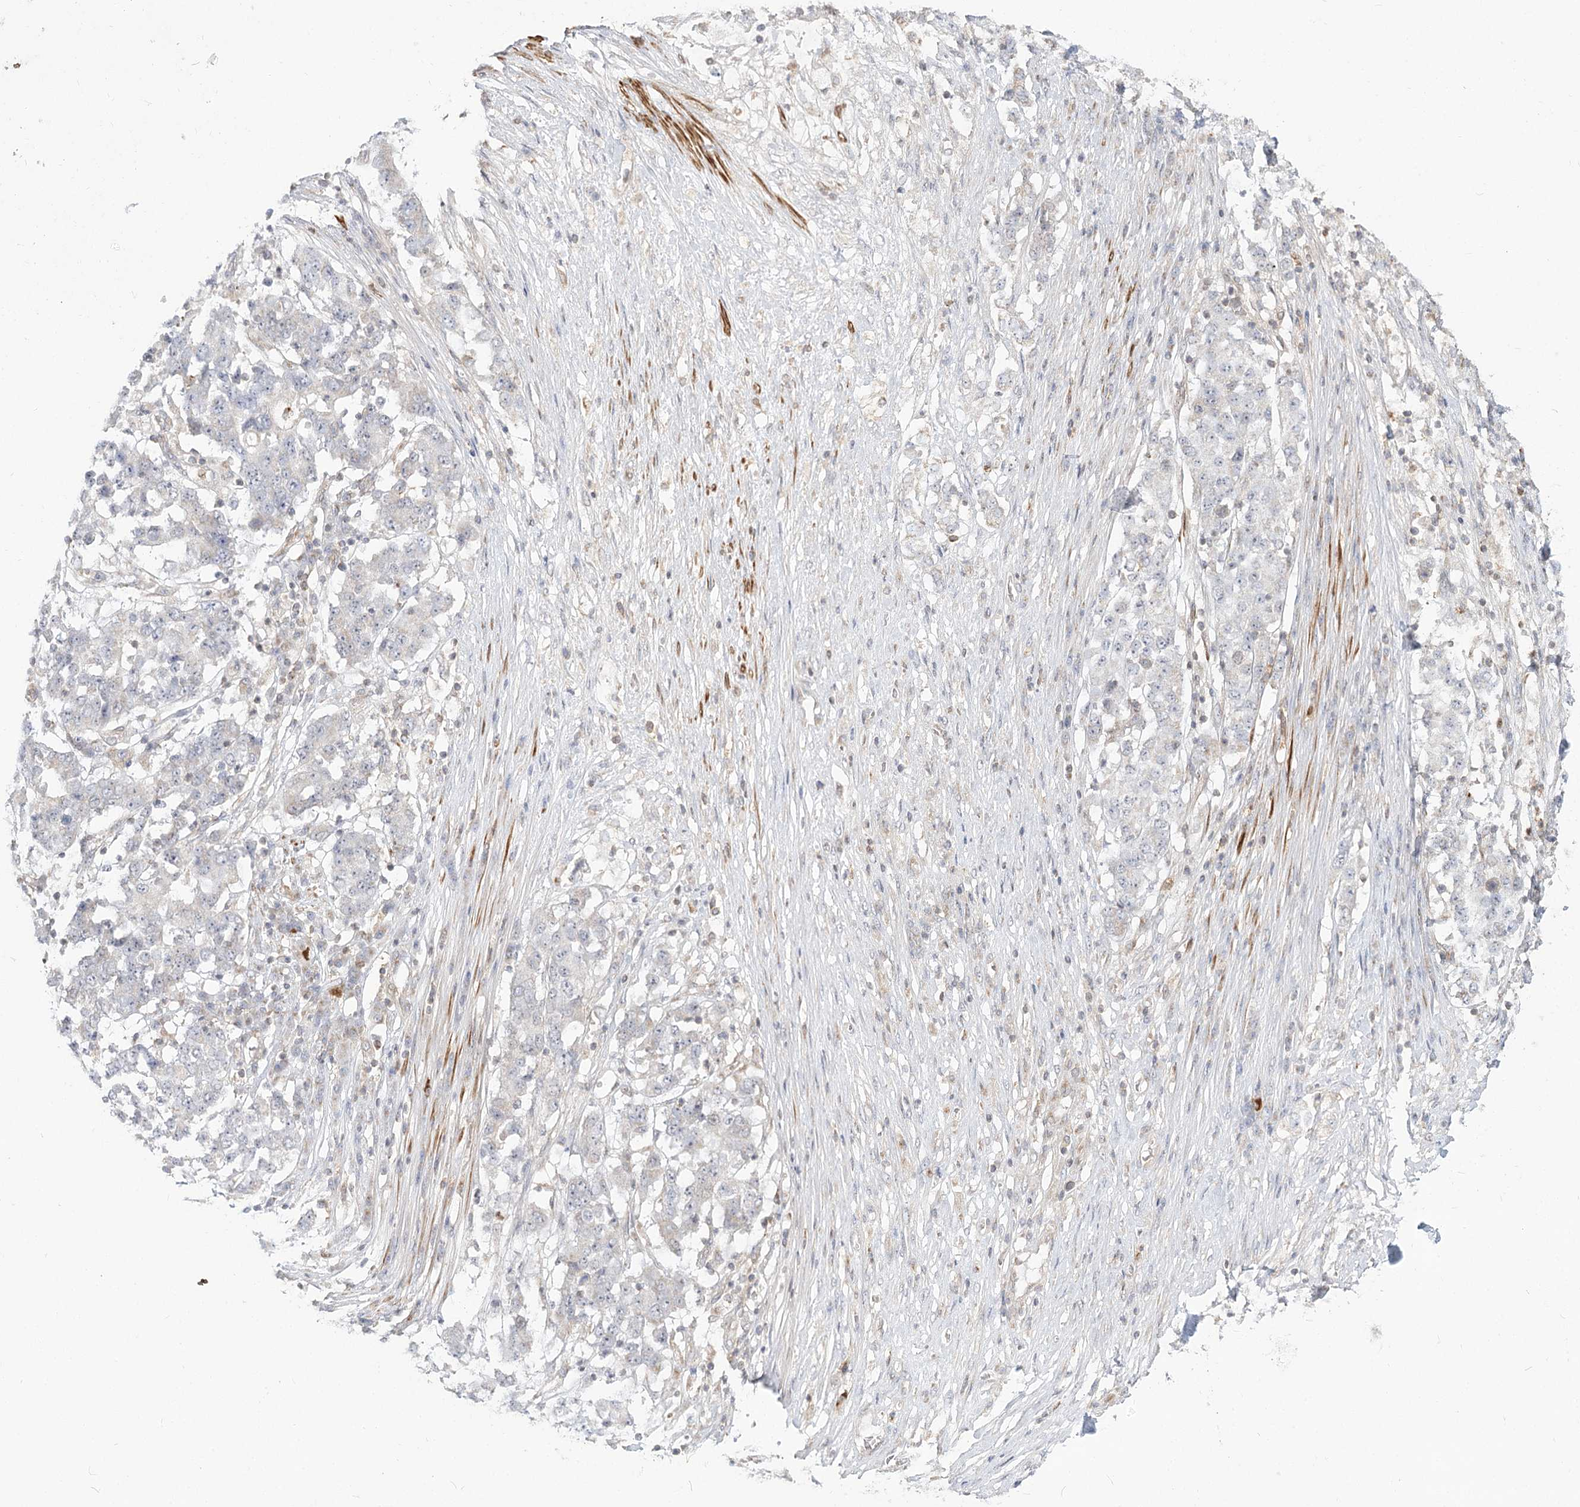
{"staining": {"intensity": "negative", "quantity": "none", "location": "none"}, "tissue": "stomach cancer", "cell_type": "Tumor cells", "image_type": "cancer", "snomed": [{"axis": "morphology", "description": "Adenocarcinoma, NOS"}, {"axis": "topography", "description": "Stomach"}], "caption": "Immunohistochemistry (IHC) image of neoplastic tissue: stomach cancer stained with DAB demonstrates no significant protein staining in tumor cells.", "gene": "MTMR3", "patient": {"sex": "male", "age": 59}}